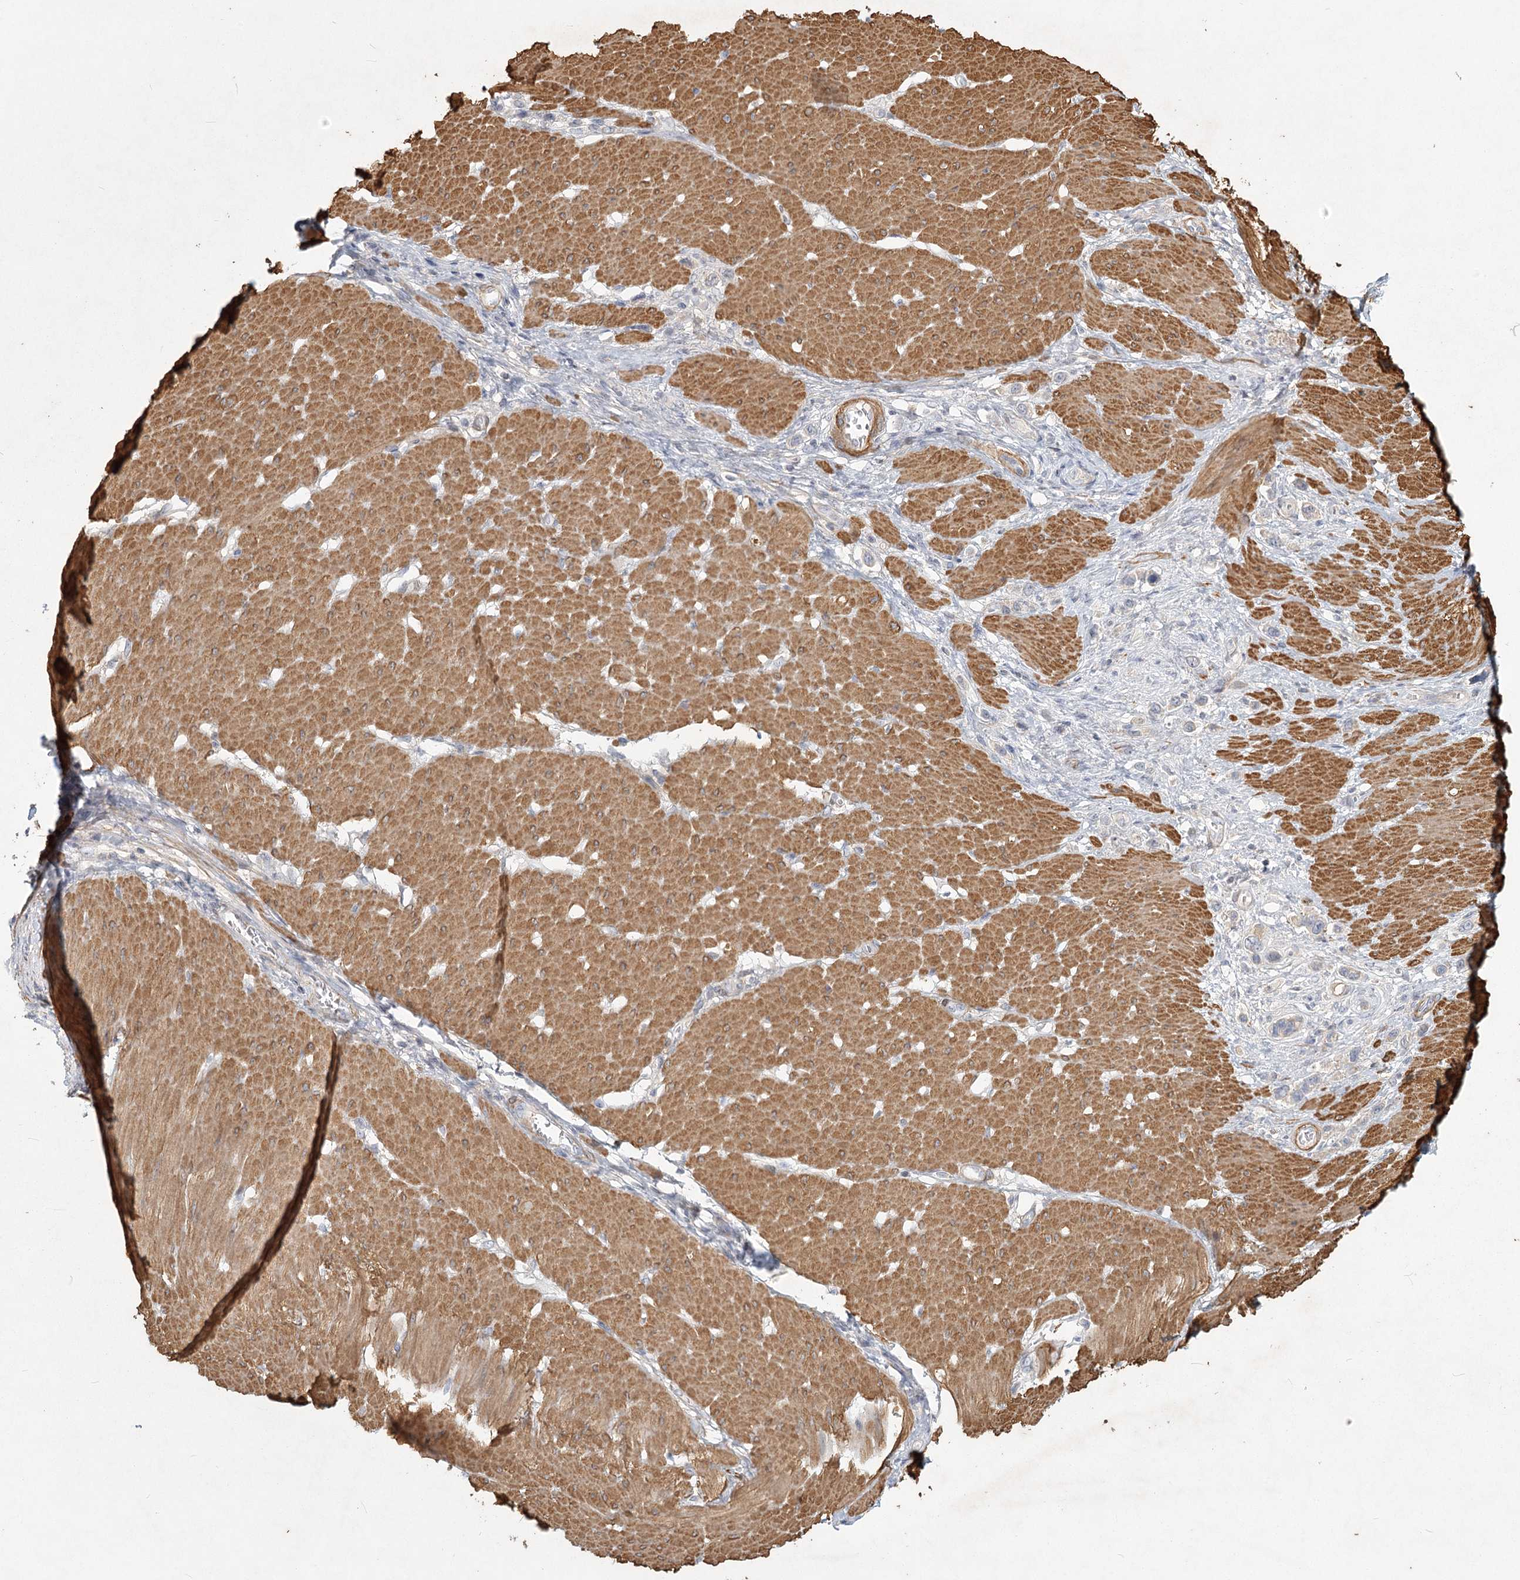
{"staining": {"intensity": "negative", "quantity": "none", "location": "none"}, "tissue": "stomach cancer", "cell_type": "Tumor cells", "image_type": "cancer", "snomed": [{"axis": "morphology", "description": "Normal tissue, NOS"}, {"axis": "morphology", "description": "Adenocarcinoma, NOS"}, {"axis": "topography", "description": "Stomach, upper"}, {"axis": "topography", "description": "Stomach"}], "caption": "IHC of stomach cancer (adenocarcinoma) demonstrates no positivity in tumor cells. (DAB immunohistochemistry (IHC) visualized using brightfield microscopy, high magnification).", "gene": "INPP4B", "patient": {"sex": "female", "age": 65}}